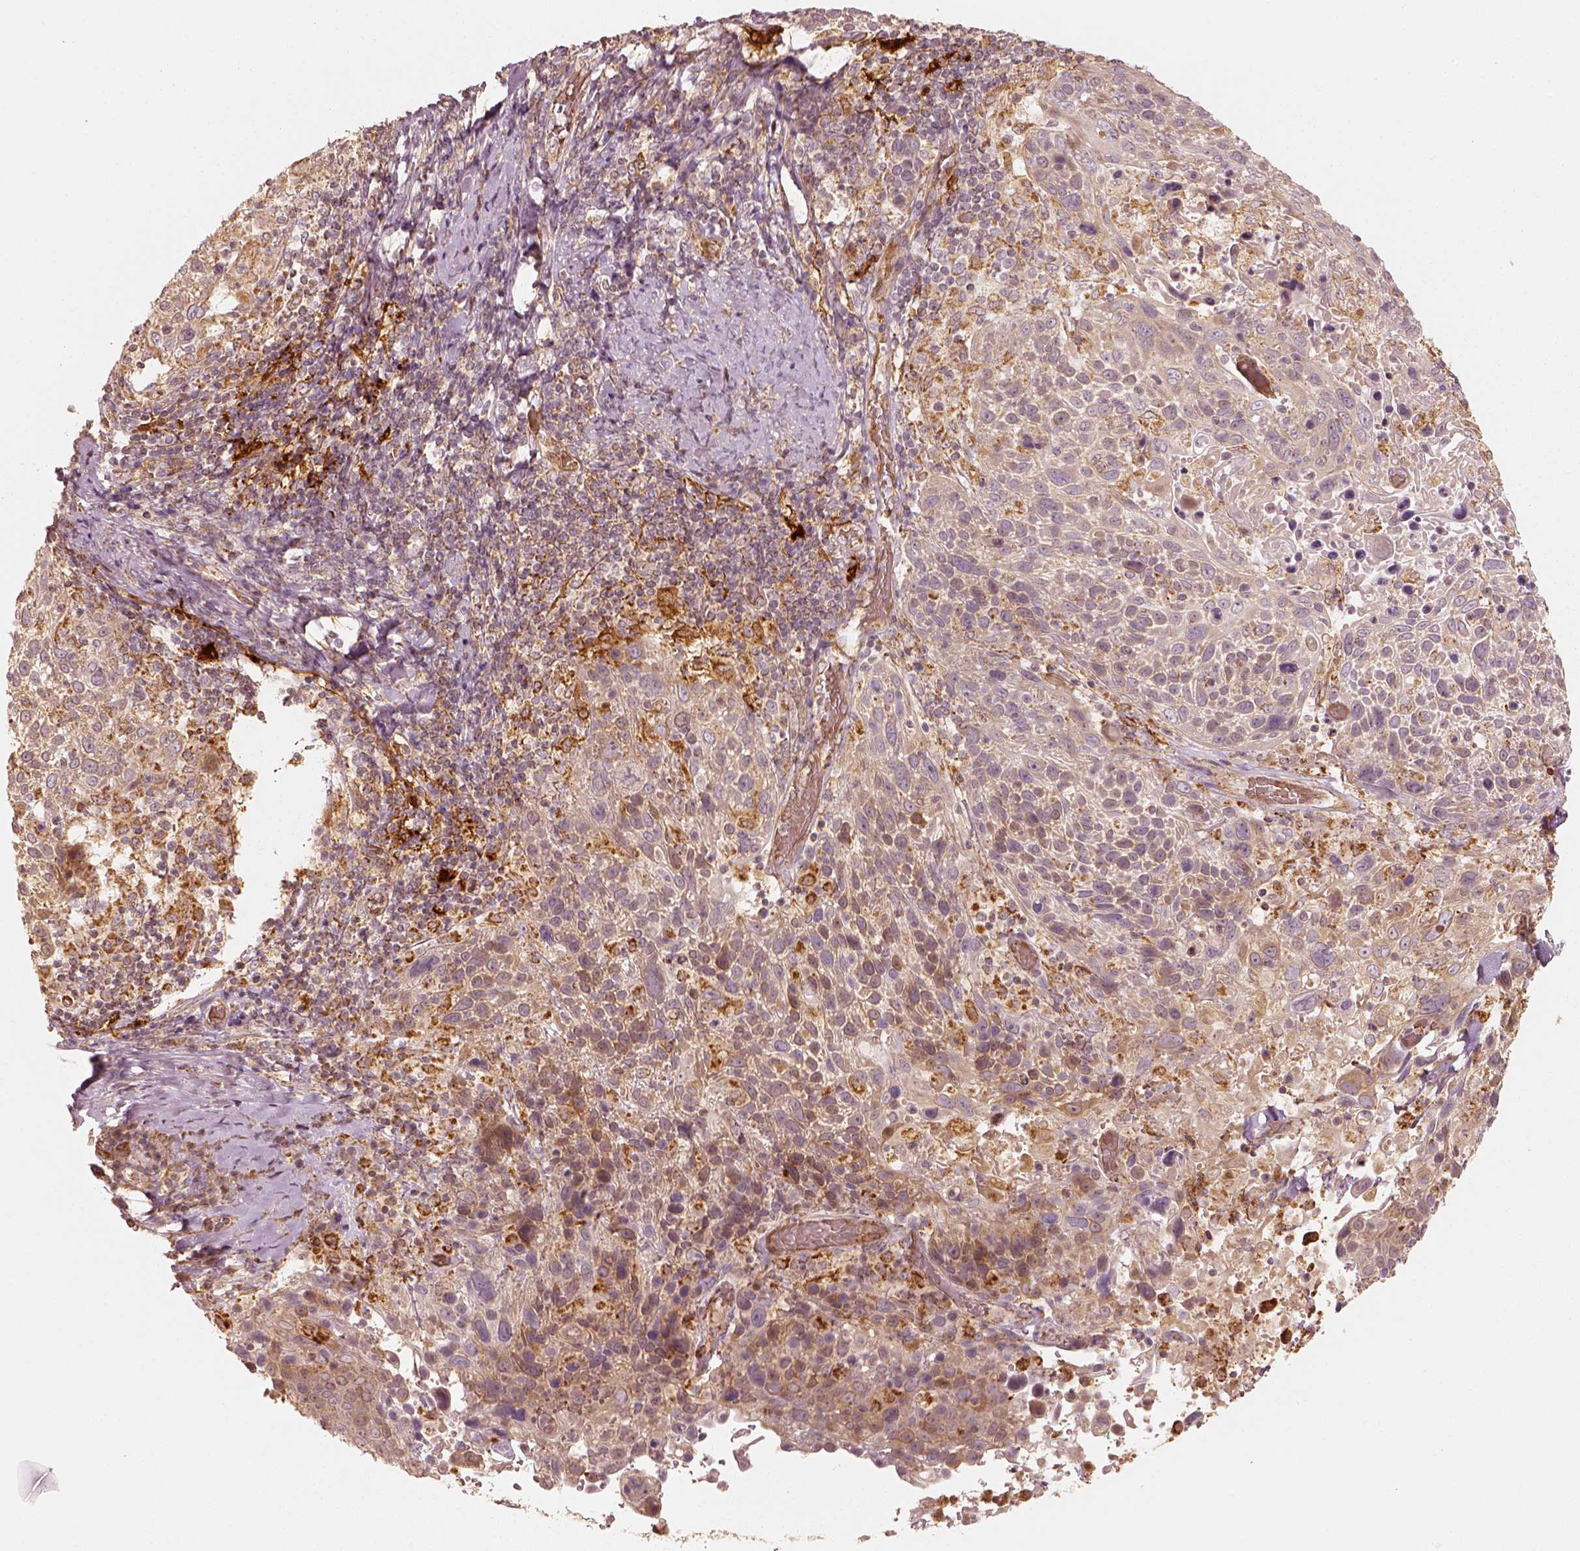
{"staining": {"intensity": "moderate", "quantity": "25%-75%", "location": "cytoplasmic/membranous"}, "tissue": "cervical cancer", "cell_type": "Tumor cells", "image_type": "cancer", "snomed": [{"axis": "morphology", "description": "Squamous cell carcinoma, NOS"}, {"axis": "topography", "description": "Cervix"}], "caption": "DAB (3,3'-diaminobenzidine) immunohistochemical staining of squamous cell carcinoma (cervical) reveals moderate cytoplasmic/membranous protein positivity in about 25%-75% of tumor cells. The protein is shown in brown color, while the nuclei are stained blue.", "gene": "FSCN1", "patient": {"sex": "female", "age": 61}}